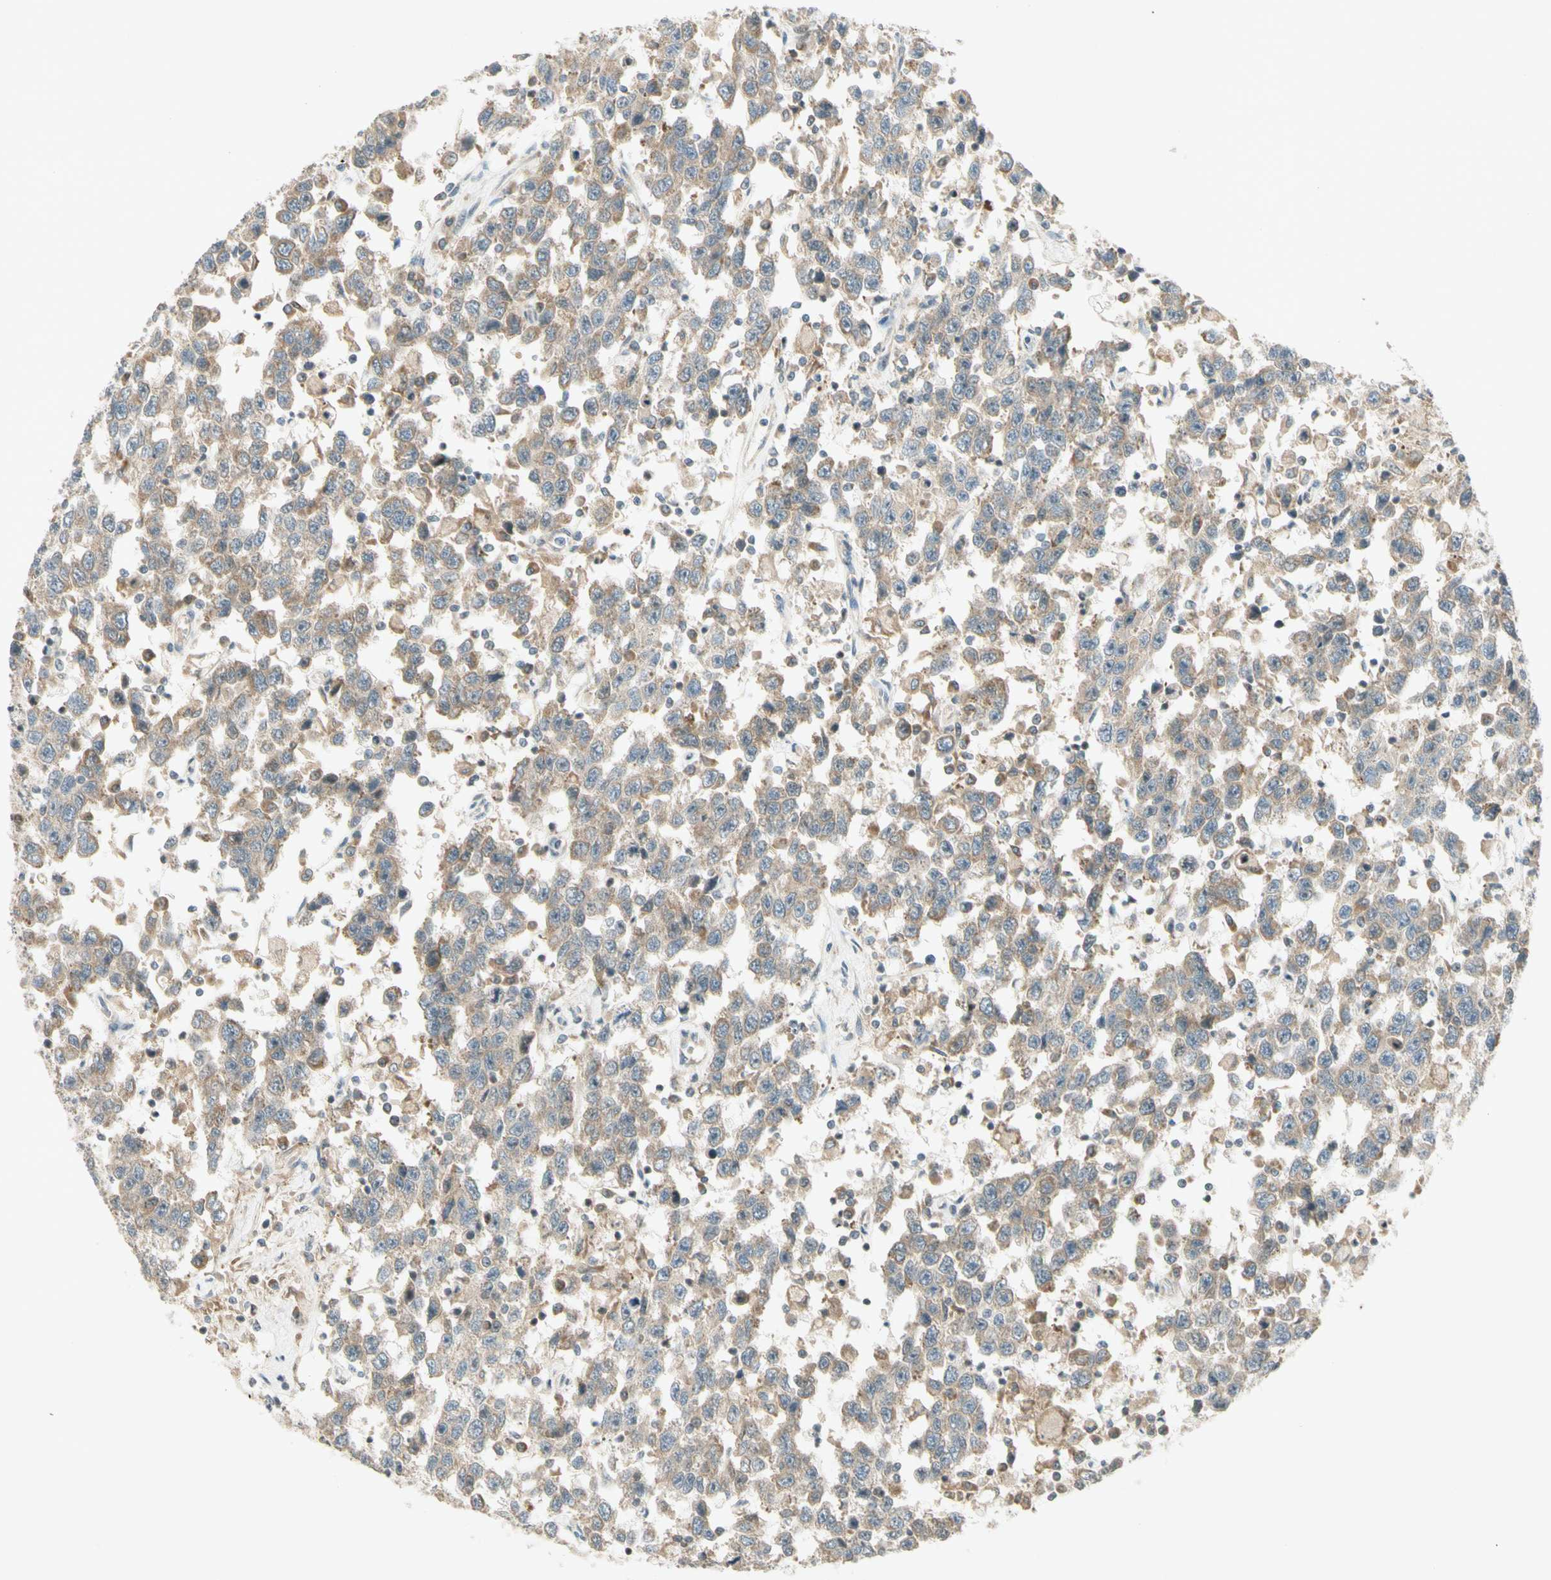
{"staining": {"intensity": "weak", "quantity": "25%-75%", "location": "cytoplasmic/membranous"}, "tissue": "testis cancer", "cell_type": "Tumor cells", "image_type": "cancer", "snomed": [{"axis": "morphology", "description": "Seminoma, NOS"}, {"axis": "topography", "description": "Testis"}], "caption": "A brown stain labels weak cytoplasmic/membranous expression of a protein in human seminoma (testis) tumor cells.", "gene": "ETF1", "patient": {"sex": "male", "age": 41}}